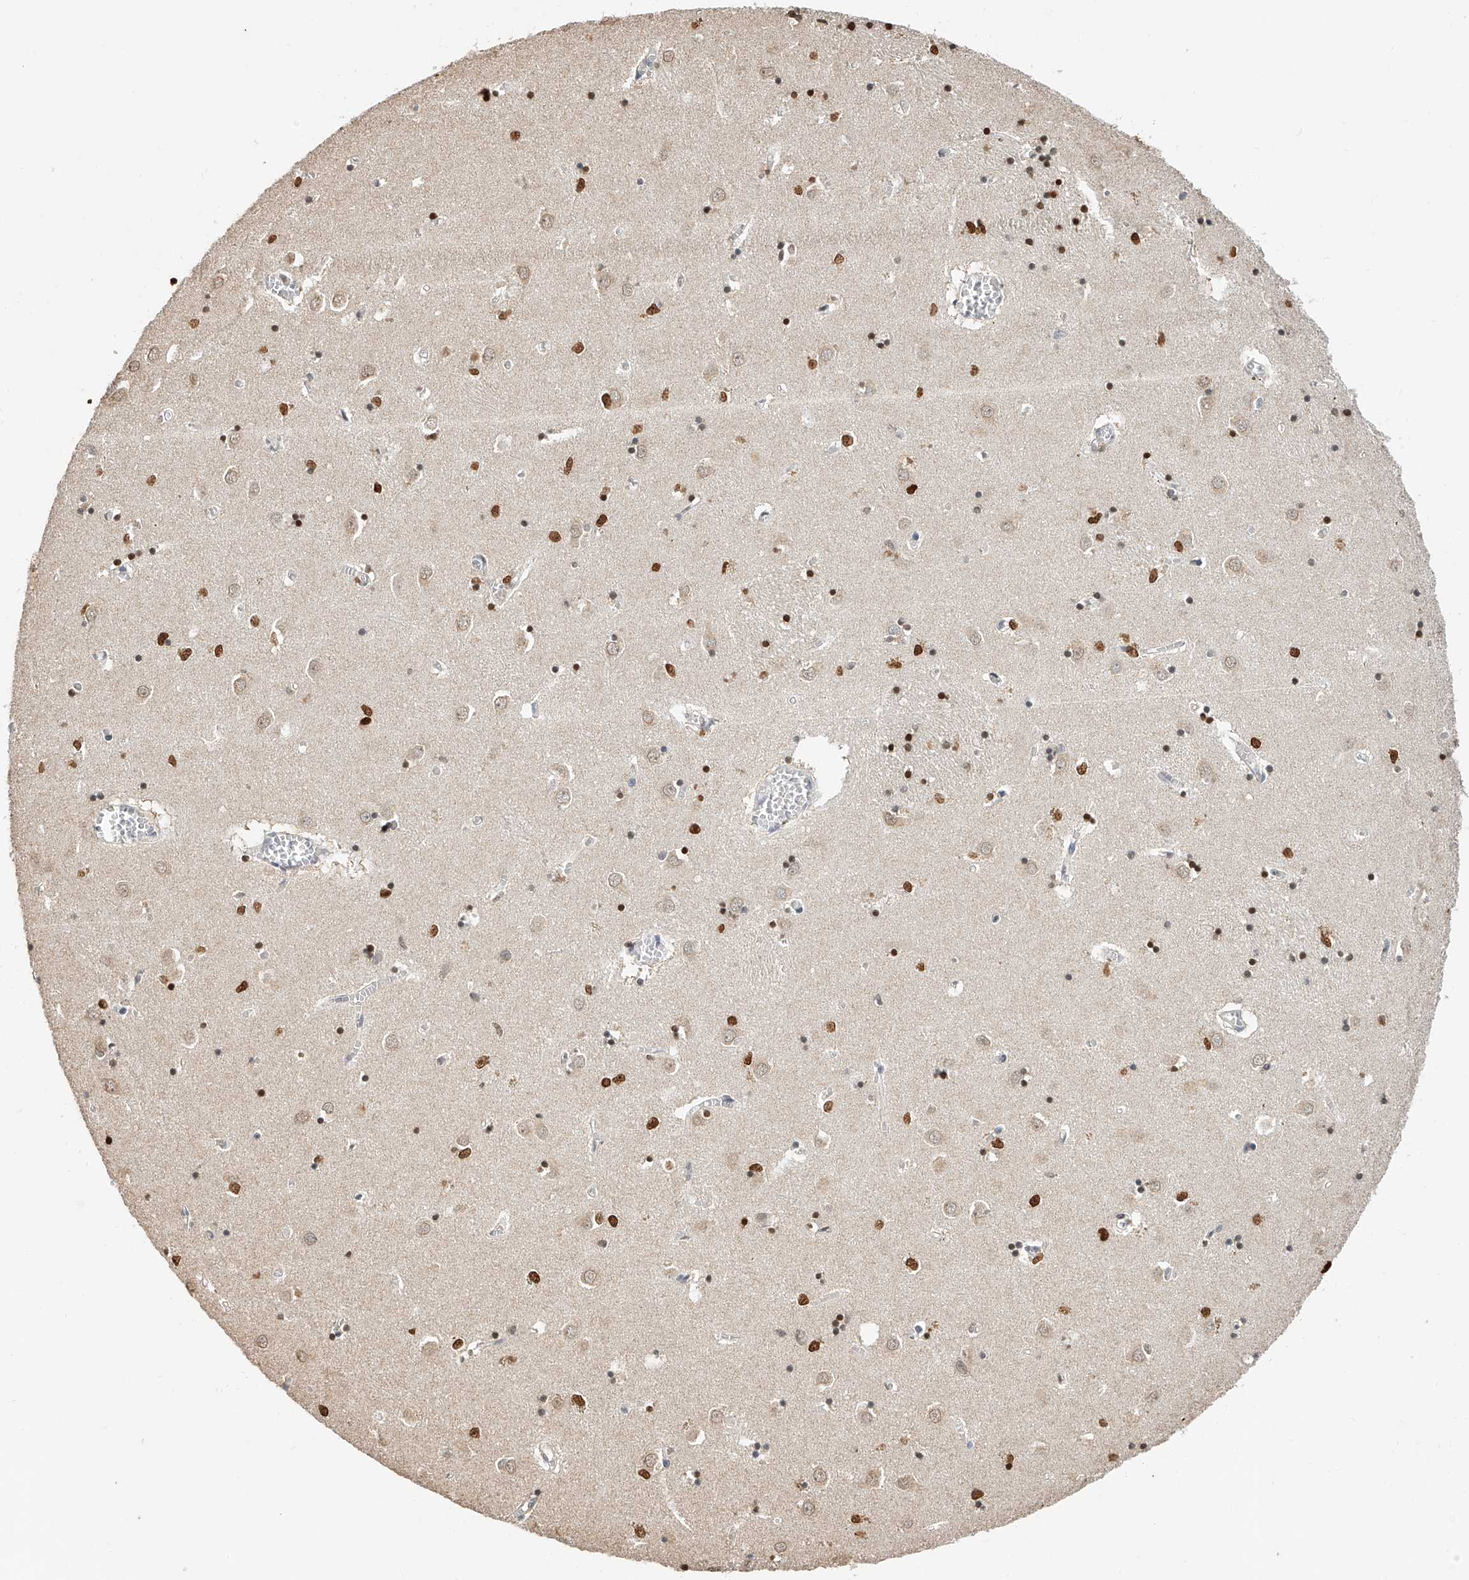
{"staining": {"intensity": "strong", "quantity": "25%-75%", "location": "nuclear"}, "tissue": "caudate", "cell_type": "Glial cells", "image_type": "normal", "snomed": [{"axis": "morphology", "description": "Normal tissue, NOS"}, {"axis": "topography", "description": "Lateral ventricle wall"}], "caption": "Immunohistochemical staining of benign human caudate demonstrates strong nuclear protein positivity in about 25%-75% of glial cells.", "gene": "CTDP1", "patient": {"sex": "male", "age": 70}}